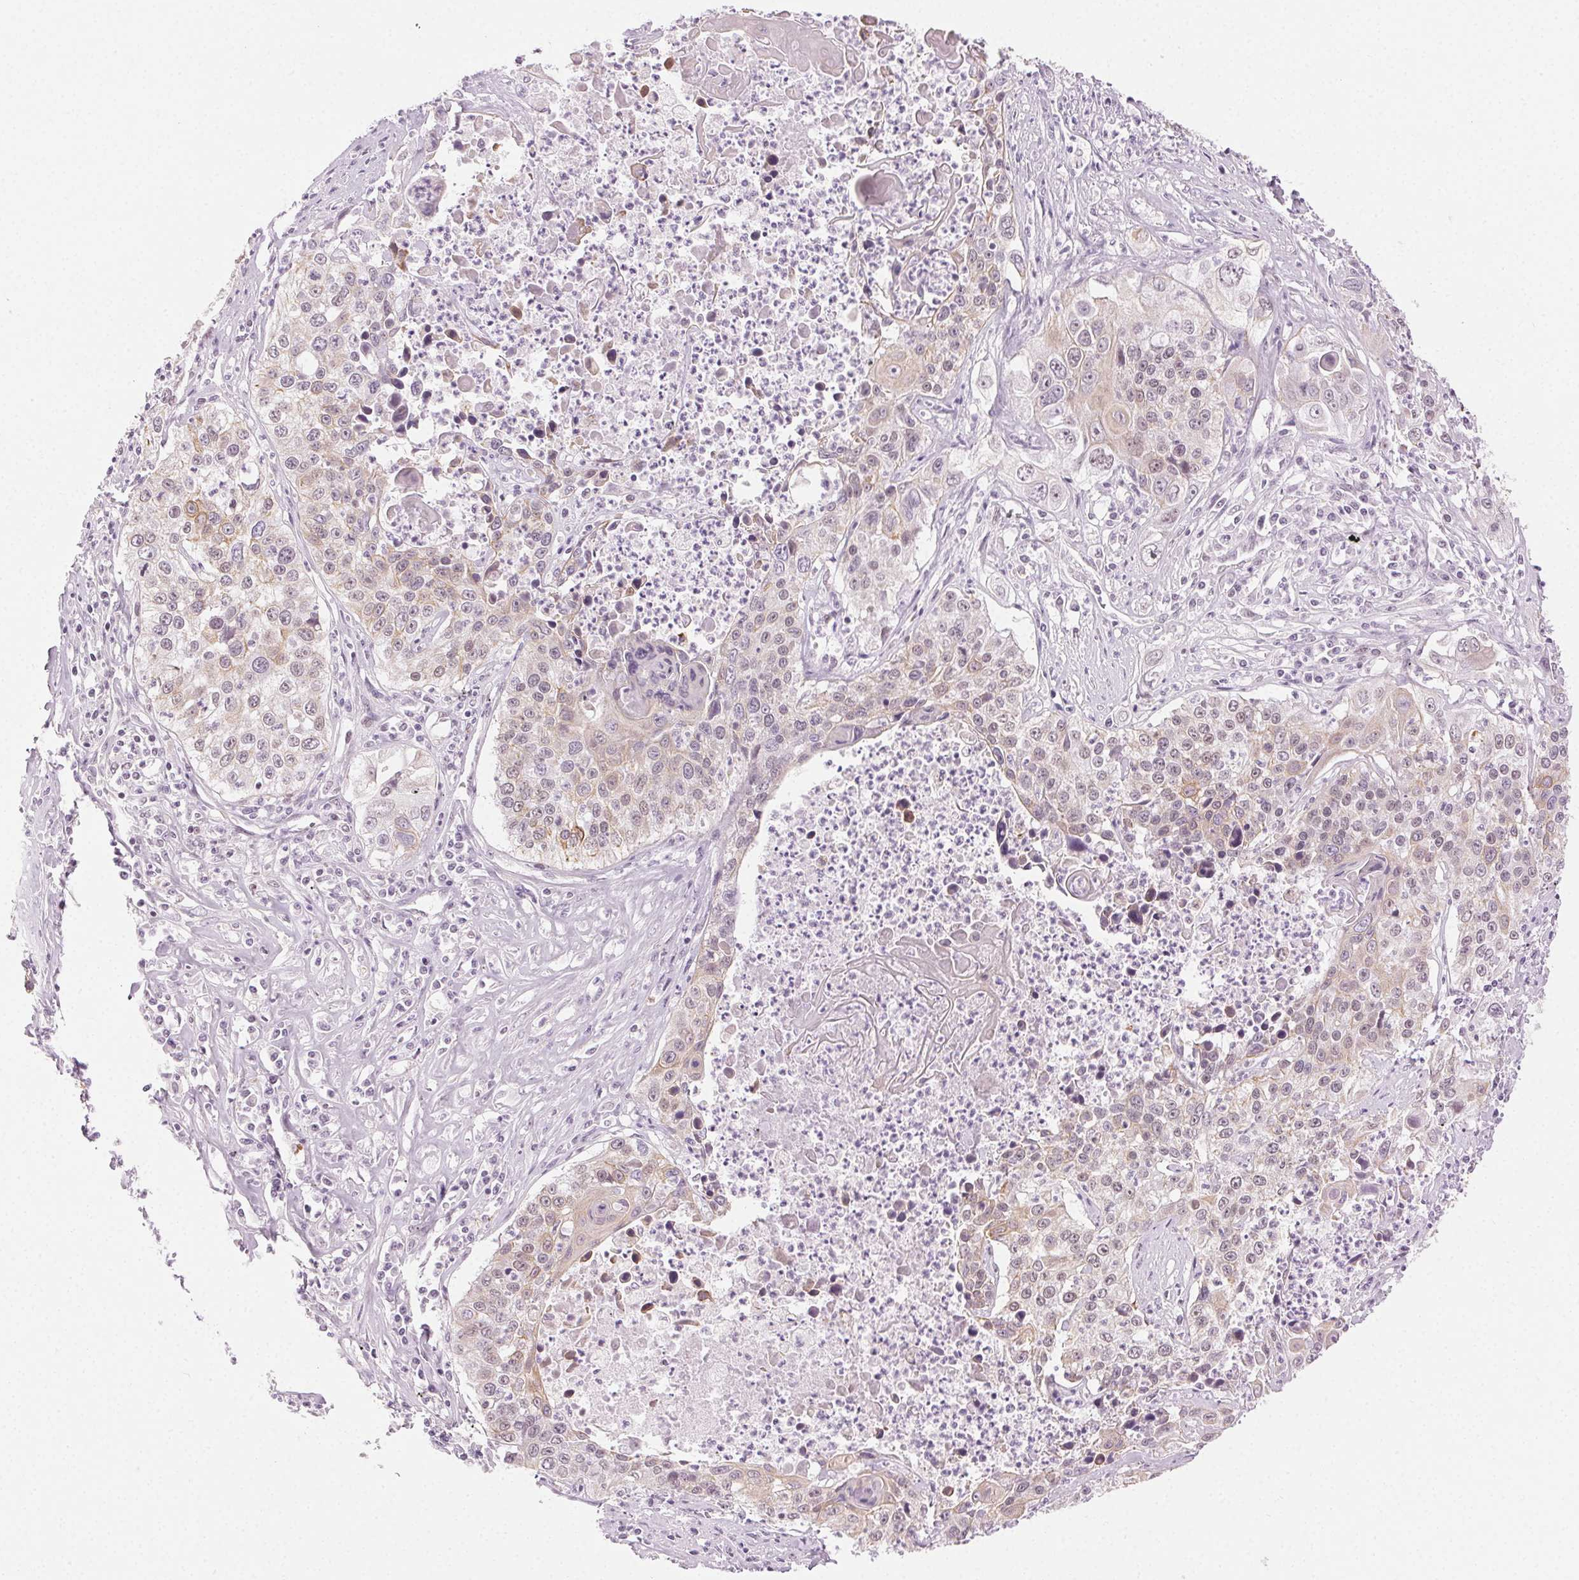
{"staining": {"intensity": "weak", "quantity": "25%-75%", "location": "cytoplasmic/membranous"}, "tissue": "lung cancer", "cell_type": "Tumor cells", "image_type": "cancer", "snomed": [{"axis": "morphology", "description": "Squamous cell carcinoma, NOS"}, {"axis": "morphology", "description": "Squamous cell carcinoma, metastatic, NOS"}, {"axis": "topography", "description": "Lung"}, {"axis": "topography", "description": "Pleura, NOS"}], "caption": "About 25%-75% of tumor cells in human lung cancer (metastatic squamous cell carcinoma) show weak cytoplasmic/membranous protein staining as visualized by brown immunohistochemical staining.", "gene": "AIF1L", "patient": {"sex": "male", "age": 72}}